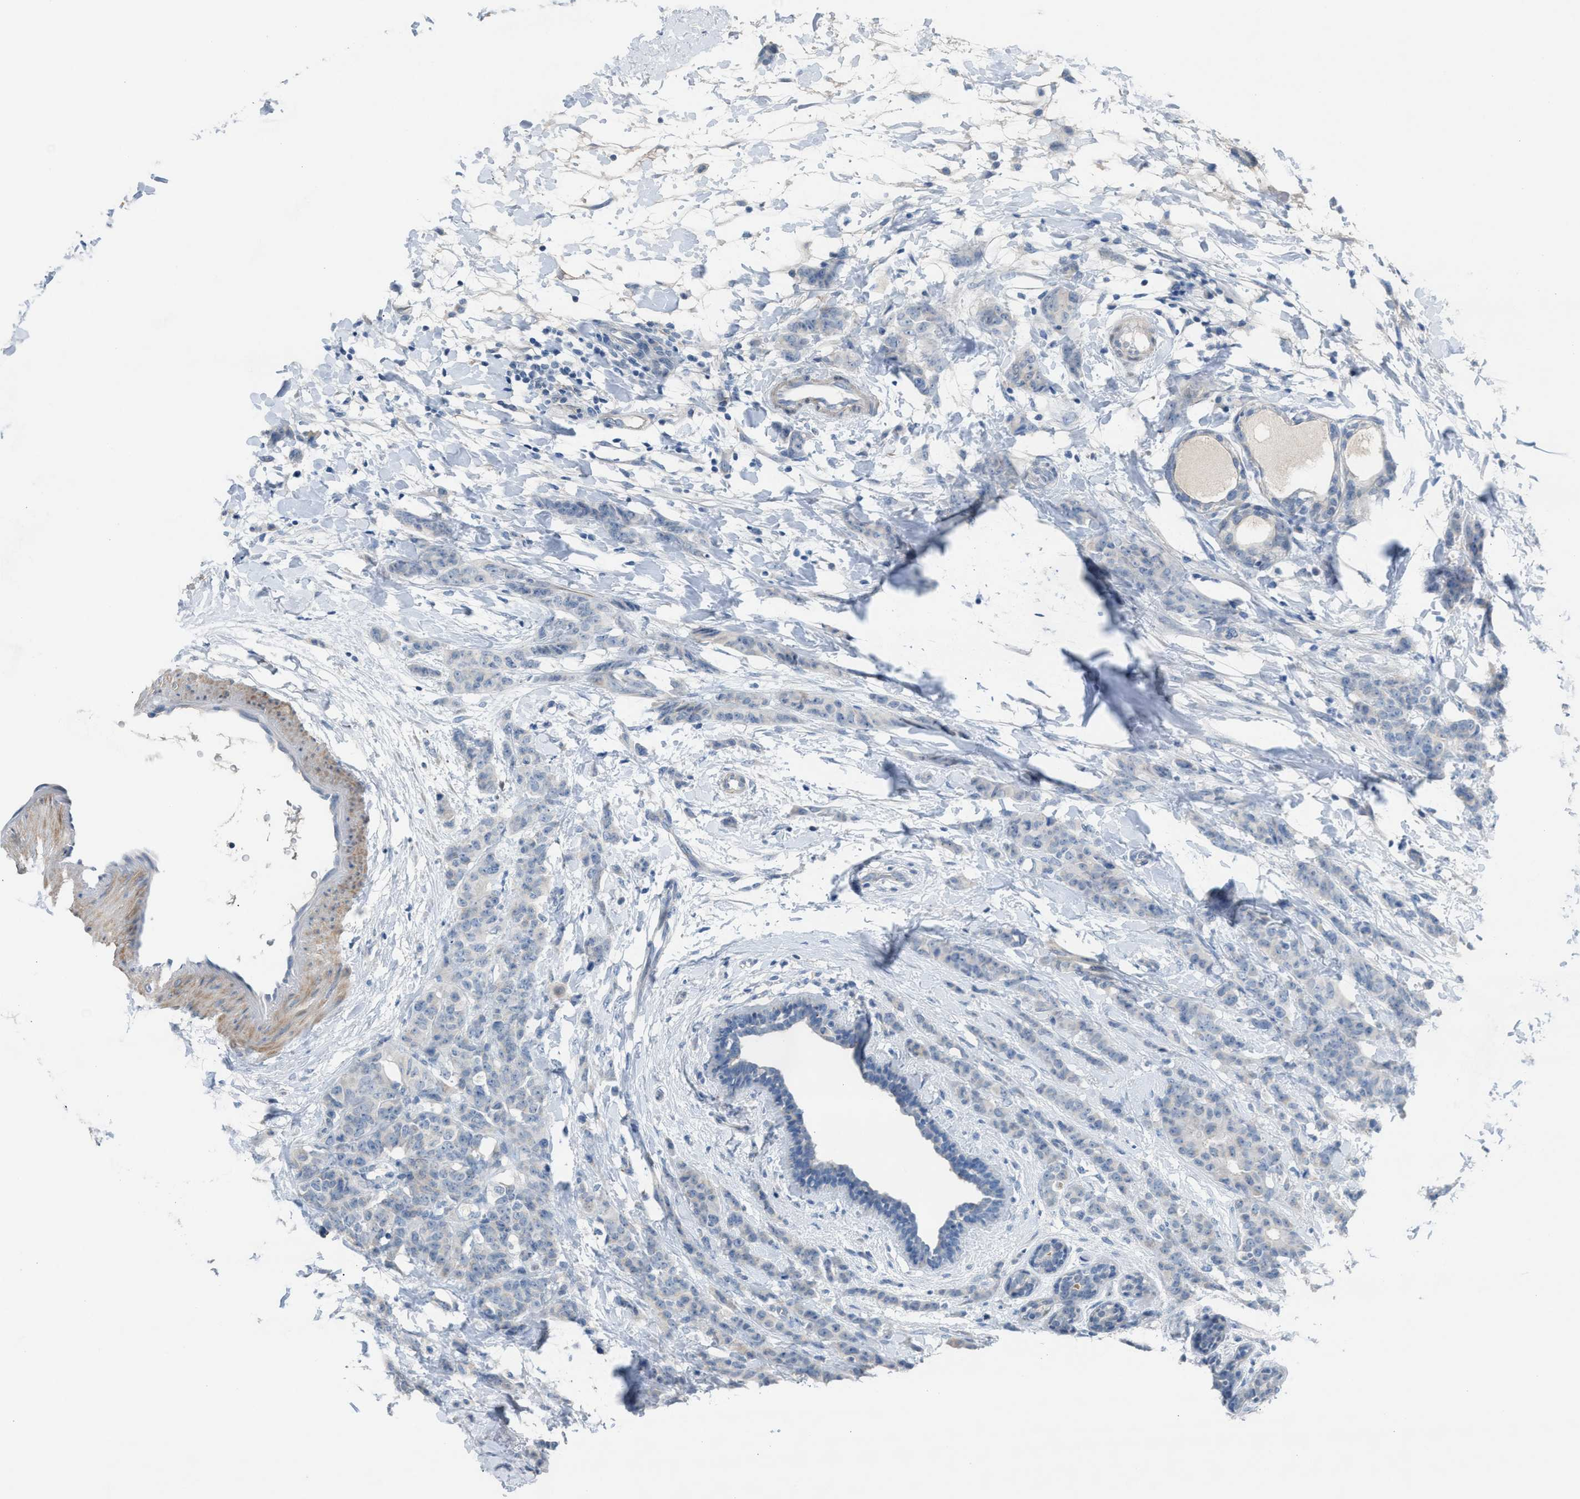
{"staining": {"intensity": "negative", "quantity": "none", "location": "none"}, "tissue": "breast cancer", "cell_type": "Tumor cells", "image_type": "cancer", "snomed": [{"axis": "morphology", "description": "Normal tissue, NOS"}, {"axis": "morphology", "description": "Duct carcinoma"}, {"axis": "topography", "description": "Breast"}], "caption": "Tumor cells are negative for brown protein staining in breast cancer.", "gene": "ASPA", "patient": {"sex": "female", "age": 40}}